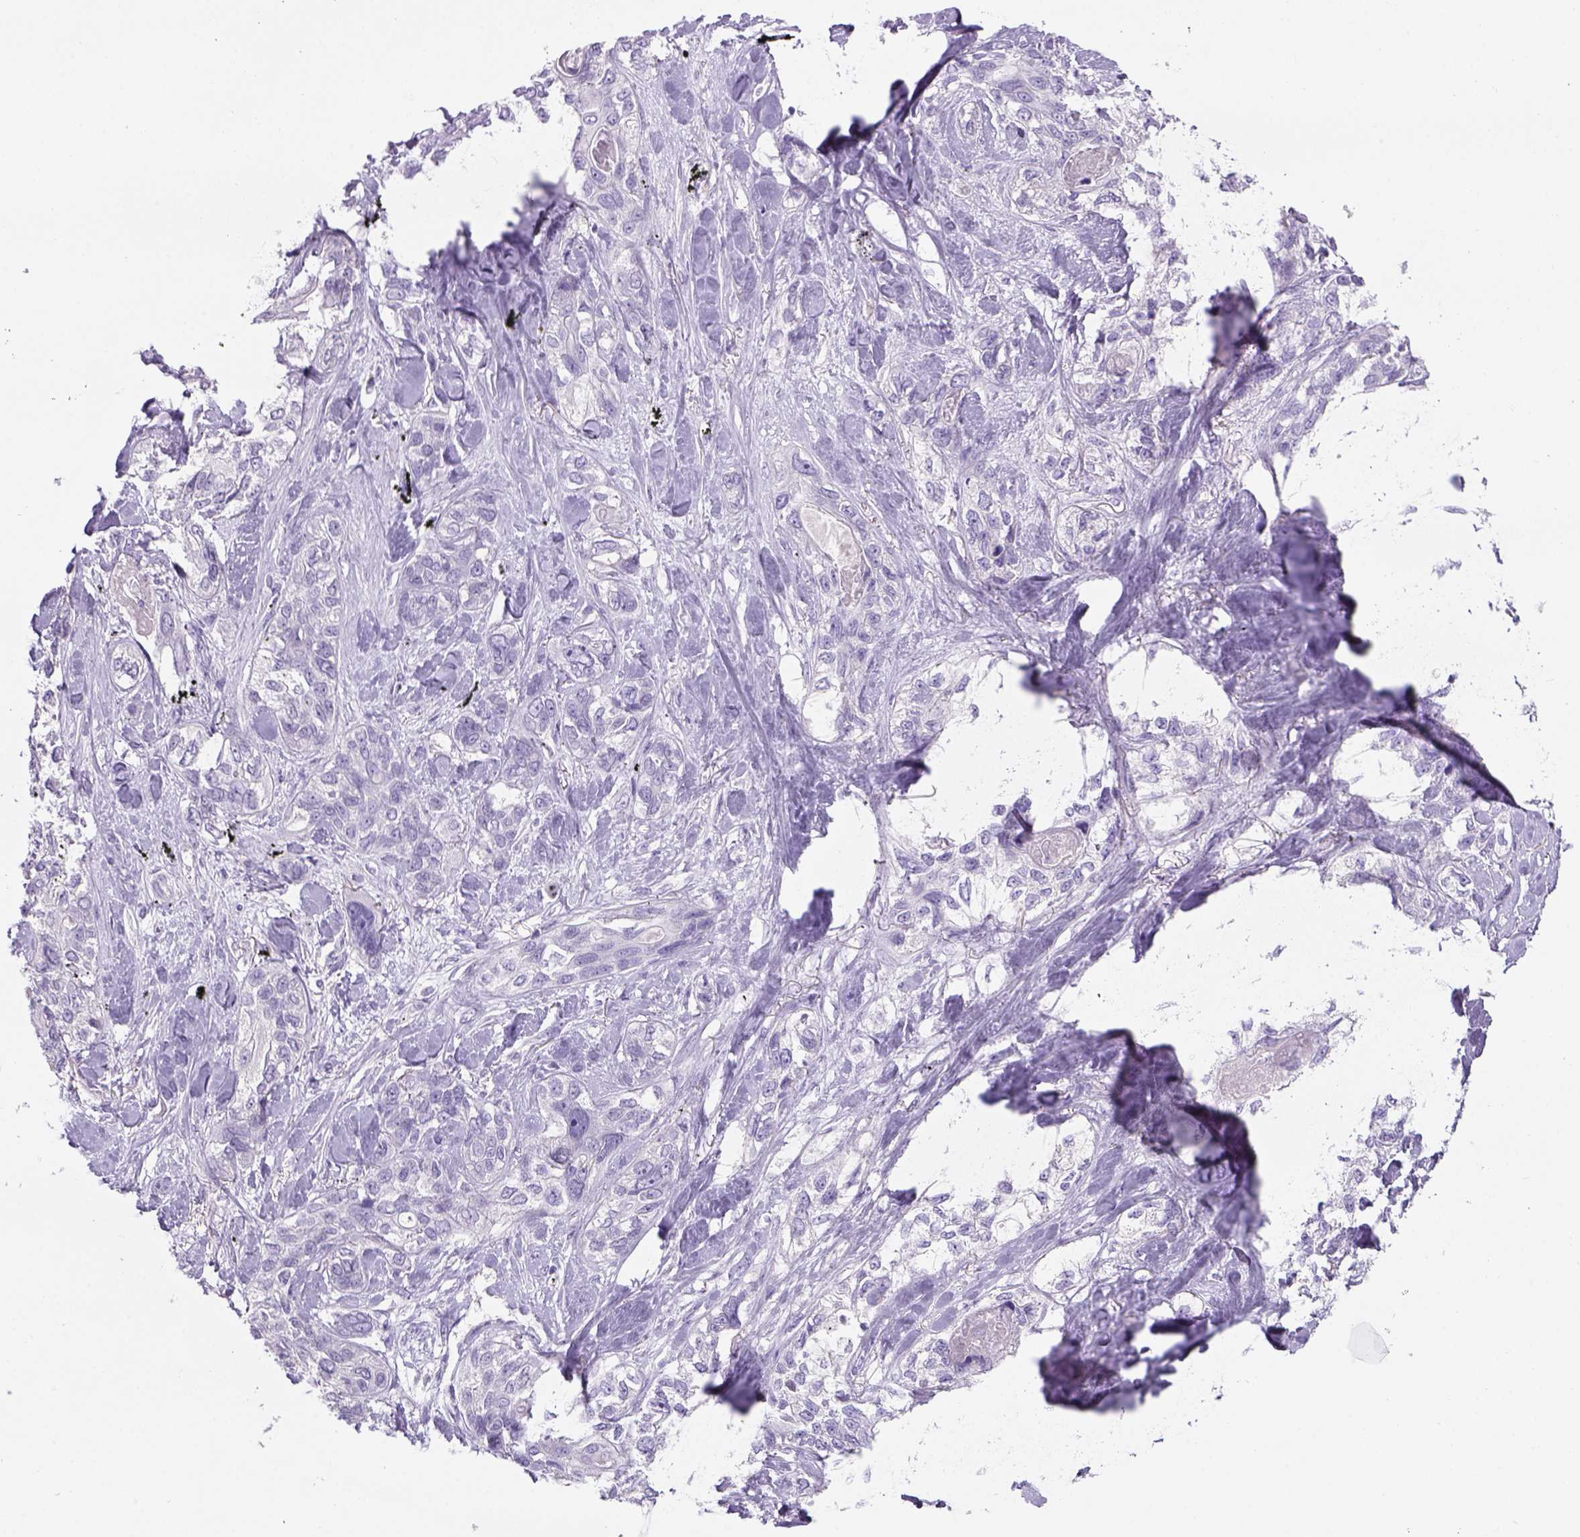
{"staining": {"intensity": "negative", "quantity": "none", "location": "none"}, "tissue": "lung cancer", "cell_type": "Tumor cells", "image_type": "cancer", "snomed": [{"axis": "morphology", "description": "Squamous cell carcinoma, NOS"}, {"axis": "topography", "description": "Lung"}], "caption": "The image demonstrates no significant positivity in tumor cells of squamous cell carcinoma (lung).", "gene": "TENM4", "patient": {"sex": "female", "age": 70}}